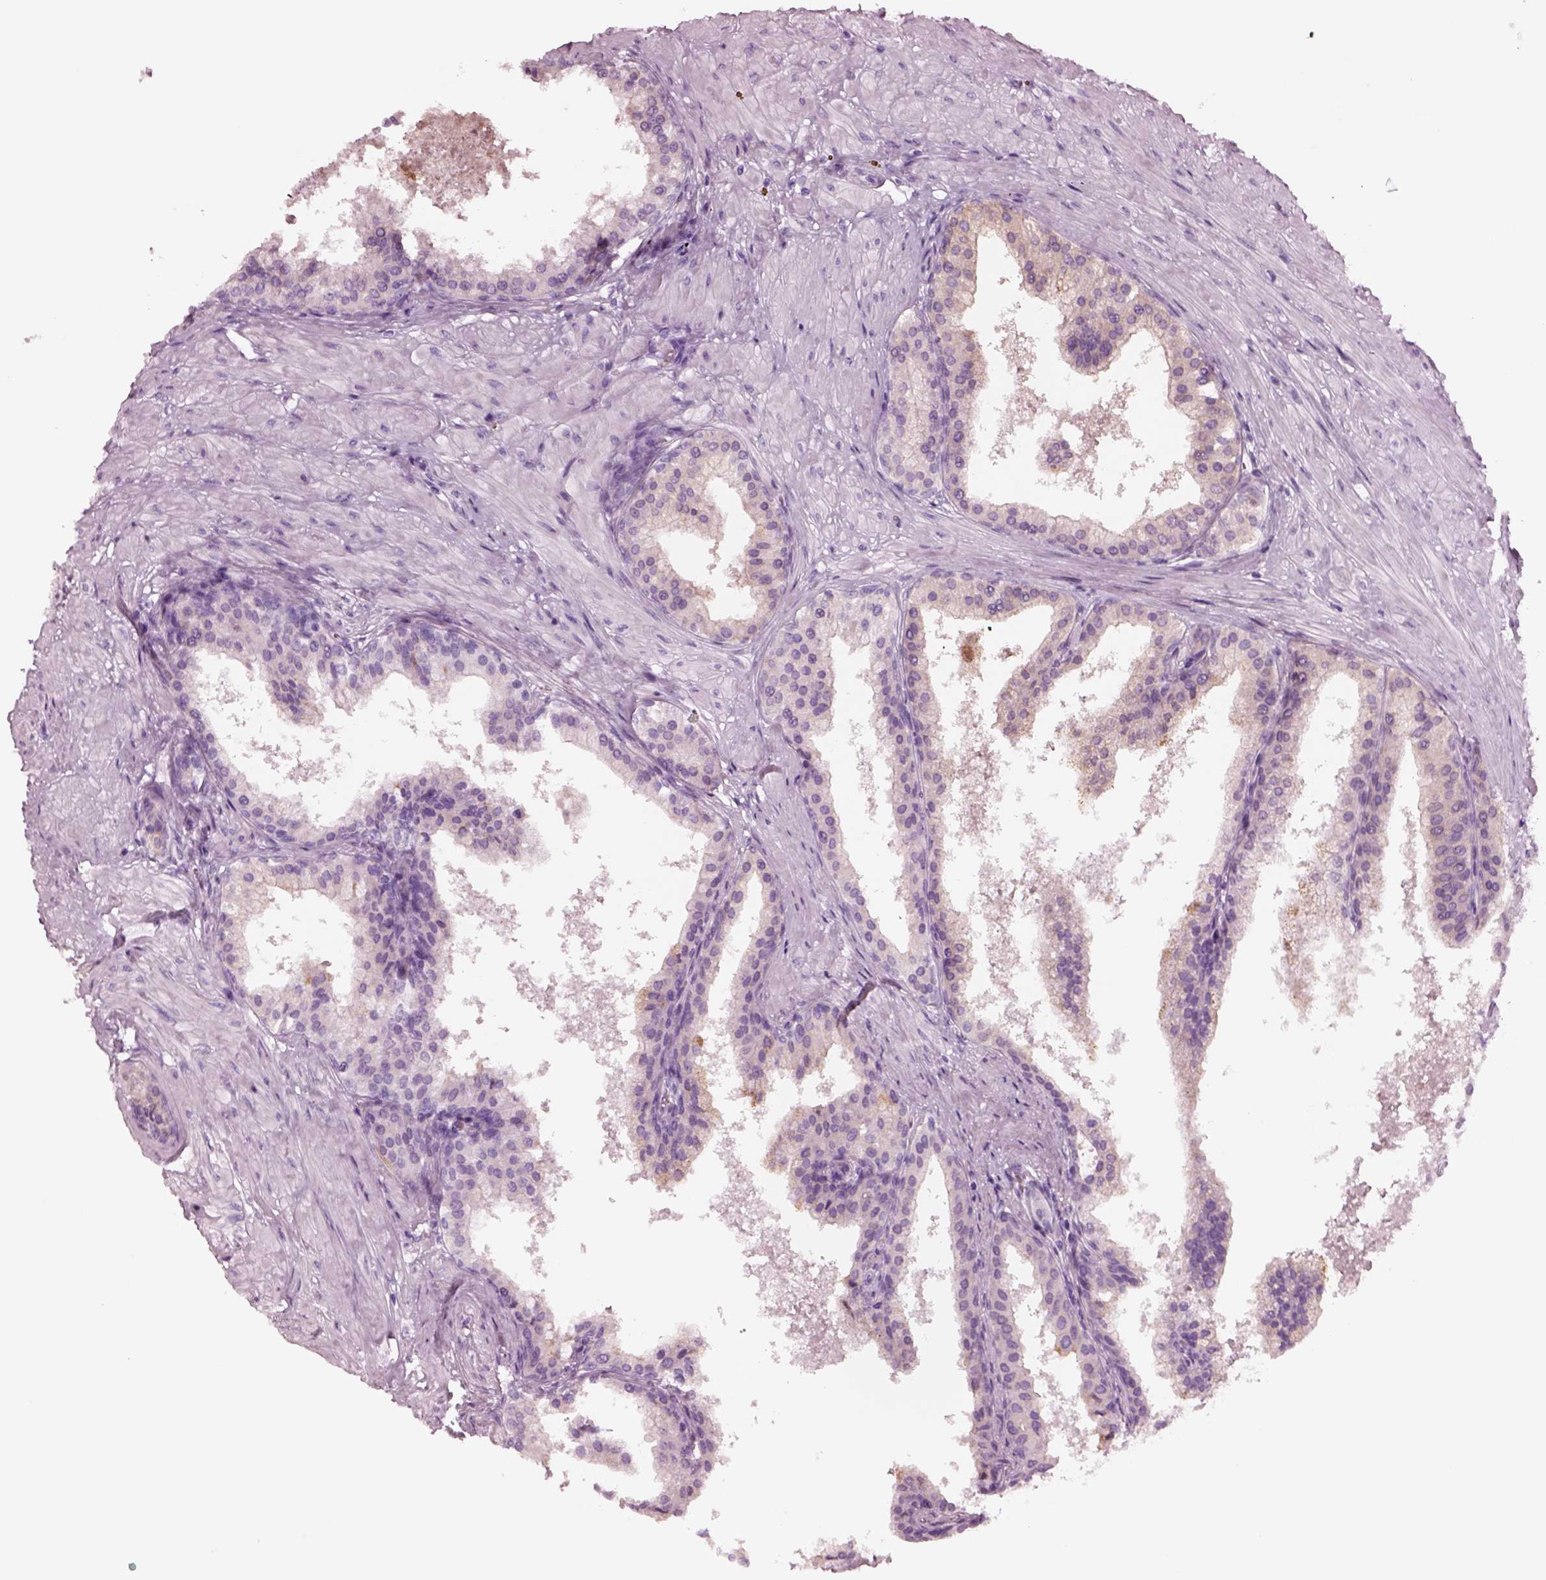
{"staining": {"intensity": "negative", "quantity": "none", "location": "none"}, "tissue": "prostate cancer", "cell_type": "Tumor cells", "image_type": "cancer", "snomed": [{"axis": "morphology", "description": "Adenocarcinoma, Low grade"}, {"axis": "topography", "description": "Prostate"}], "caption": "Tumor cells are negative for brown protein staining in low-grade adenocarcinoma (prostate).", "gene": "NMRK2", "patient": {"sex": "male", "age": 56}}